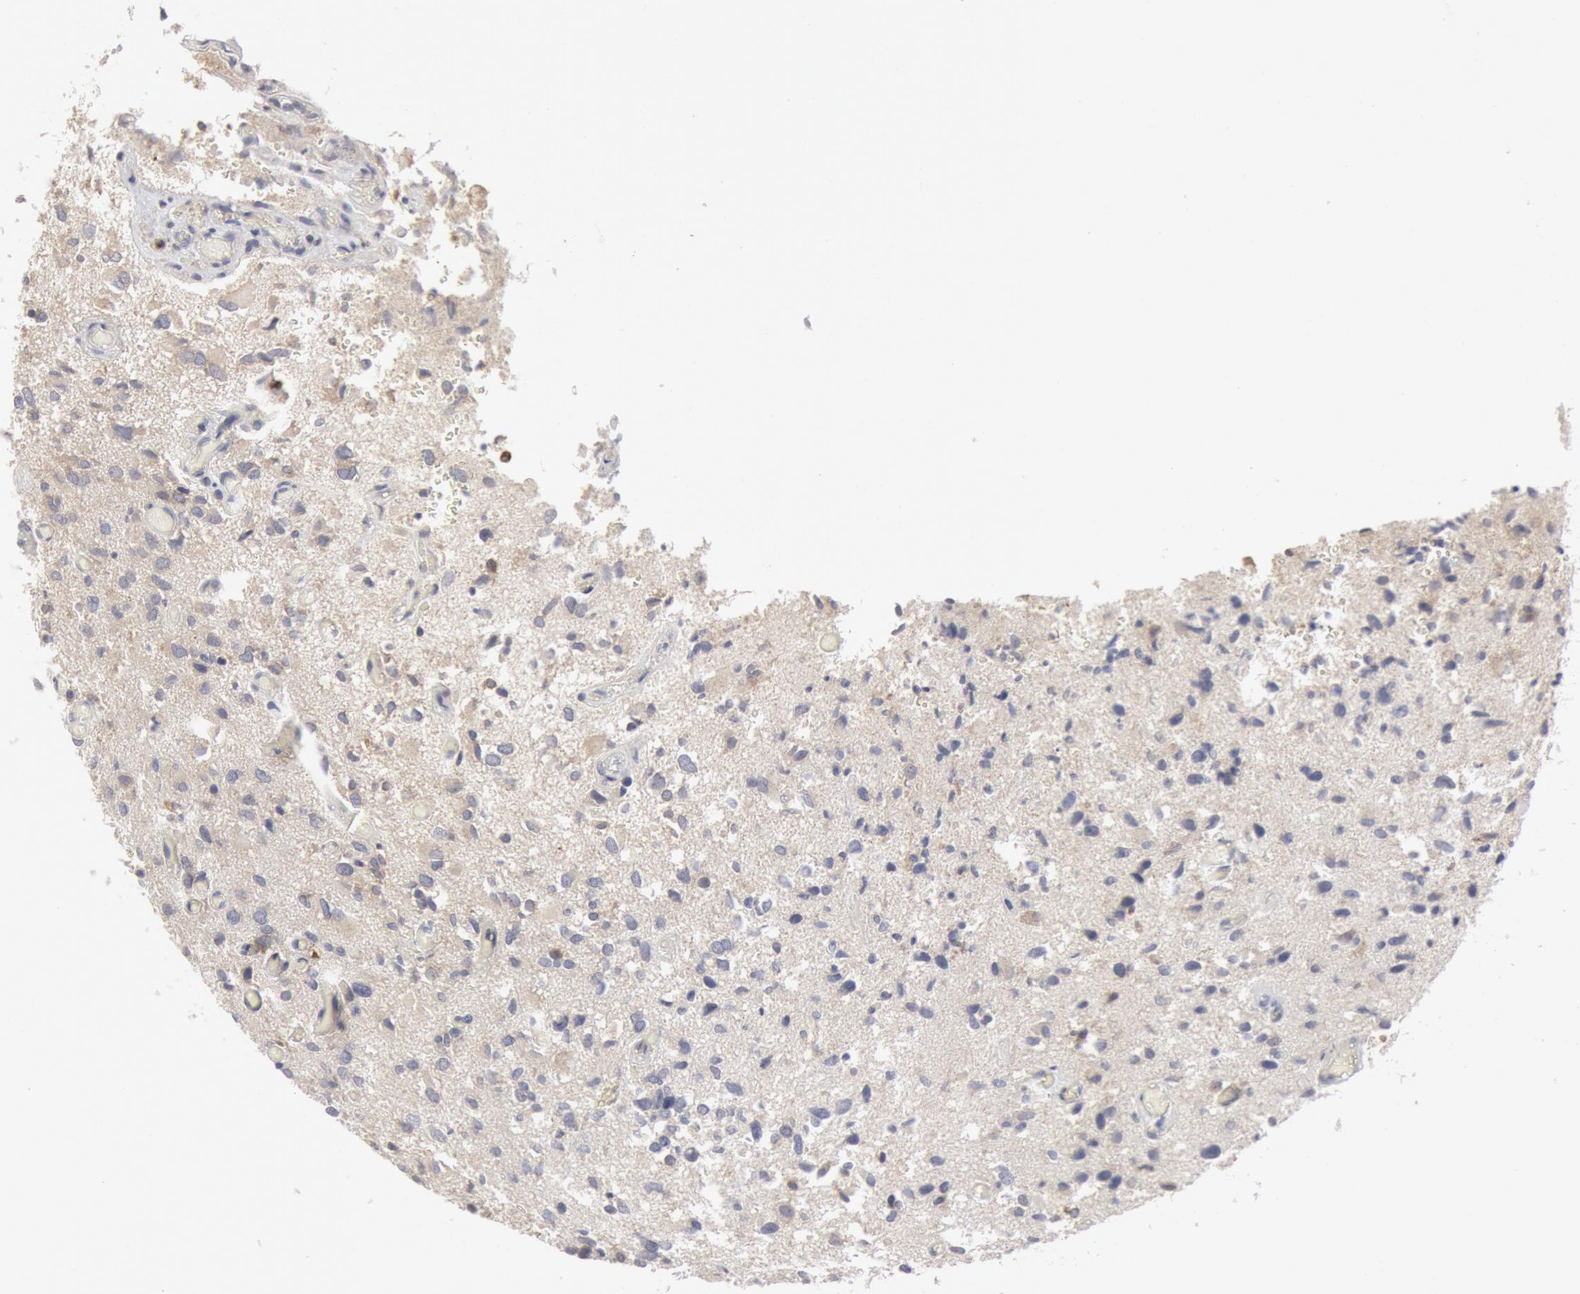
{"staining": {"intensity": "moderate", "quantity": "25%-75%", "location": "cytoplasmic/membranous"}, "tissue": "glioma", "cell_type": "Tumor cells", "image_type": "cancer", "snomed": [{"axis": "morphology", "description": "Glioma, malignant, High grade"}, {"axis": "topography", "description": "Brain"}], "caption": "Moderate cytoplasmic/membranous expression for a protein is present in approximately 25%-75% of tumor cells of glioma using immunohistochemistry (IHC).", "gene": "OSBPL8", "patient": {"sex": "male", "age": 69}}